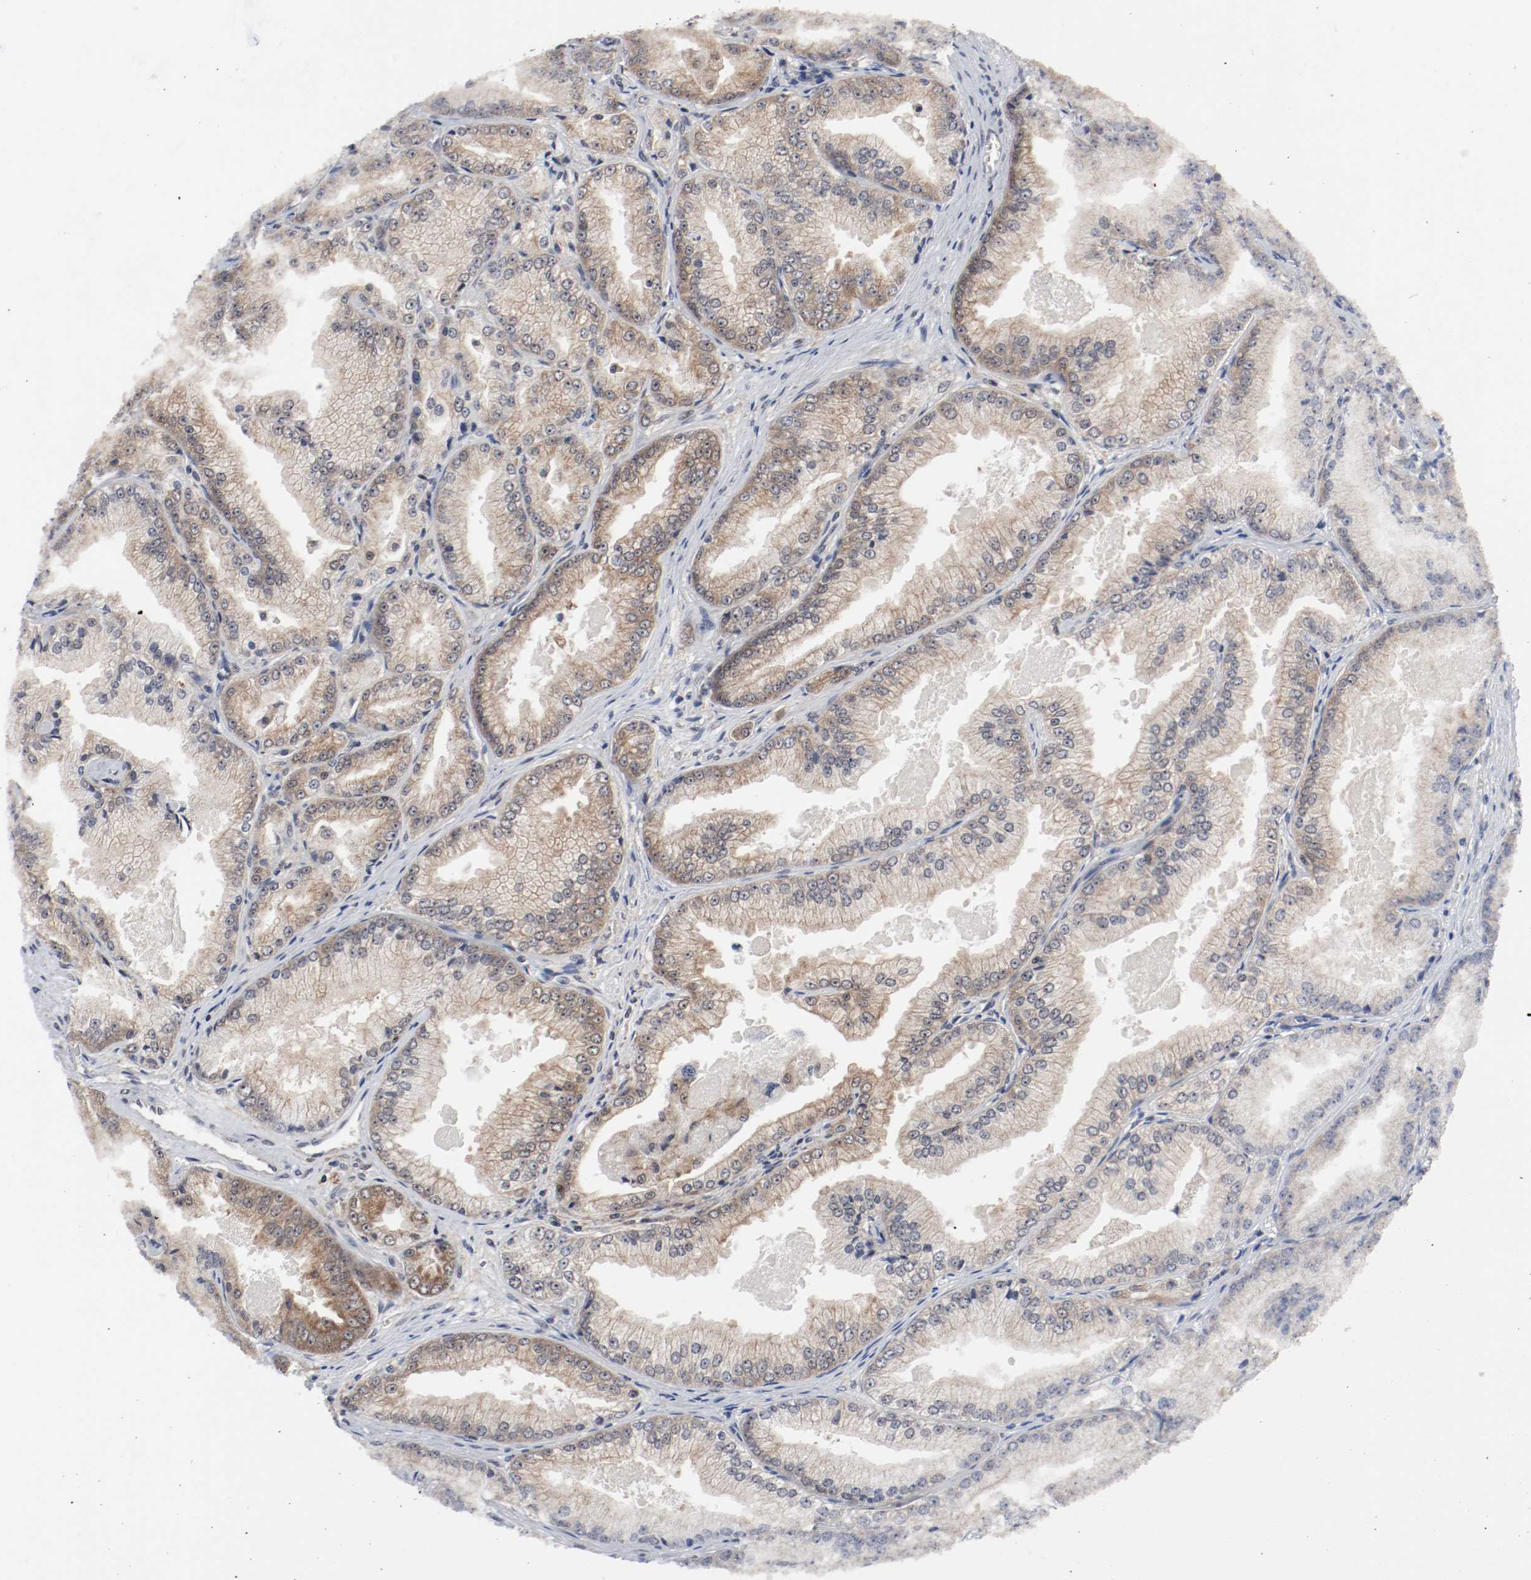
{"staining": {"intensity": "moderate", "quantity": ">75%", "location": "cytoplasmic/membranous"}, "tissue": "prostate cancer", "cell_type": "Tumor cells", "image_type": "cancer", "snomed": [{"axis": "morphology", "description": "Adenocarcinoma, High grade"}, {"axis": "topography", "description": "Prostate"}], "caption": "This is a photomicrograph of IHC staining of prostate cancer (high-grade adenocarcinoma), which shows moderate positivity in the cytoplasmic/membranous of tumor cells.", "gene": "AFG3L2", "patient": {"sex": "male", "age": 61}}